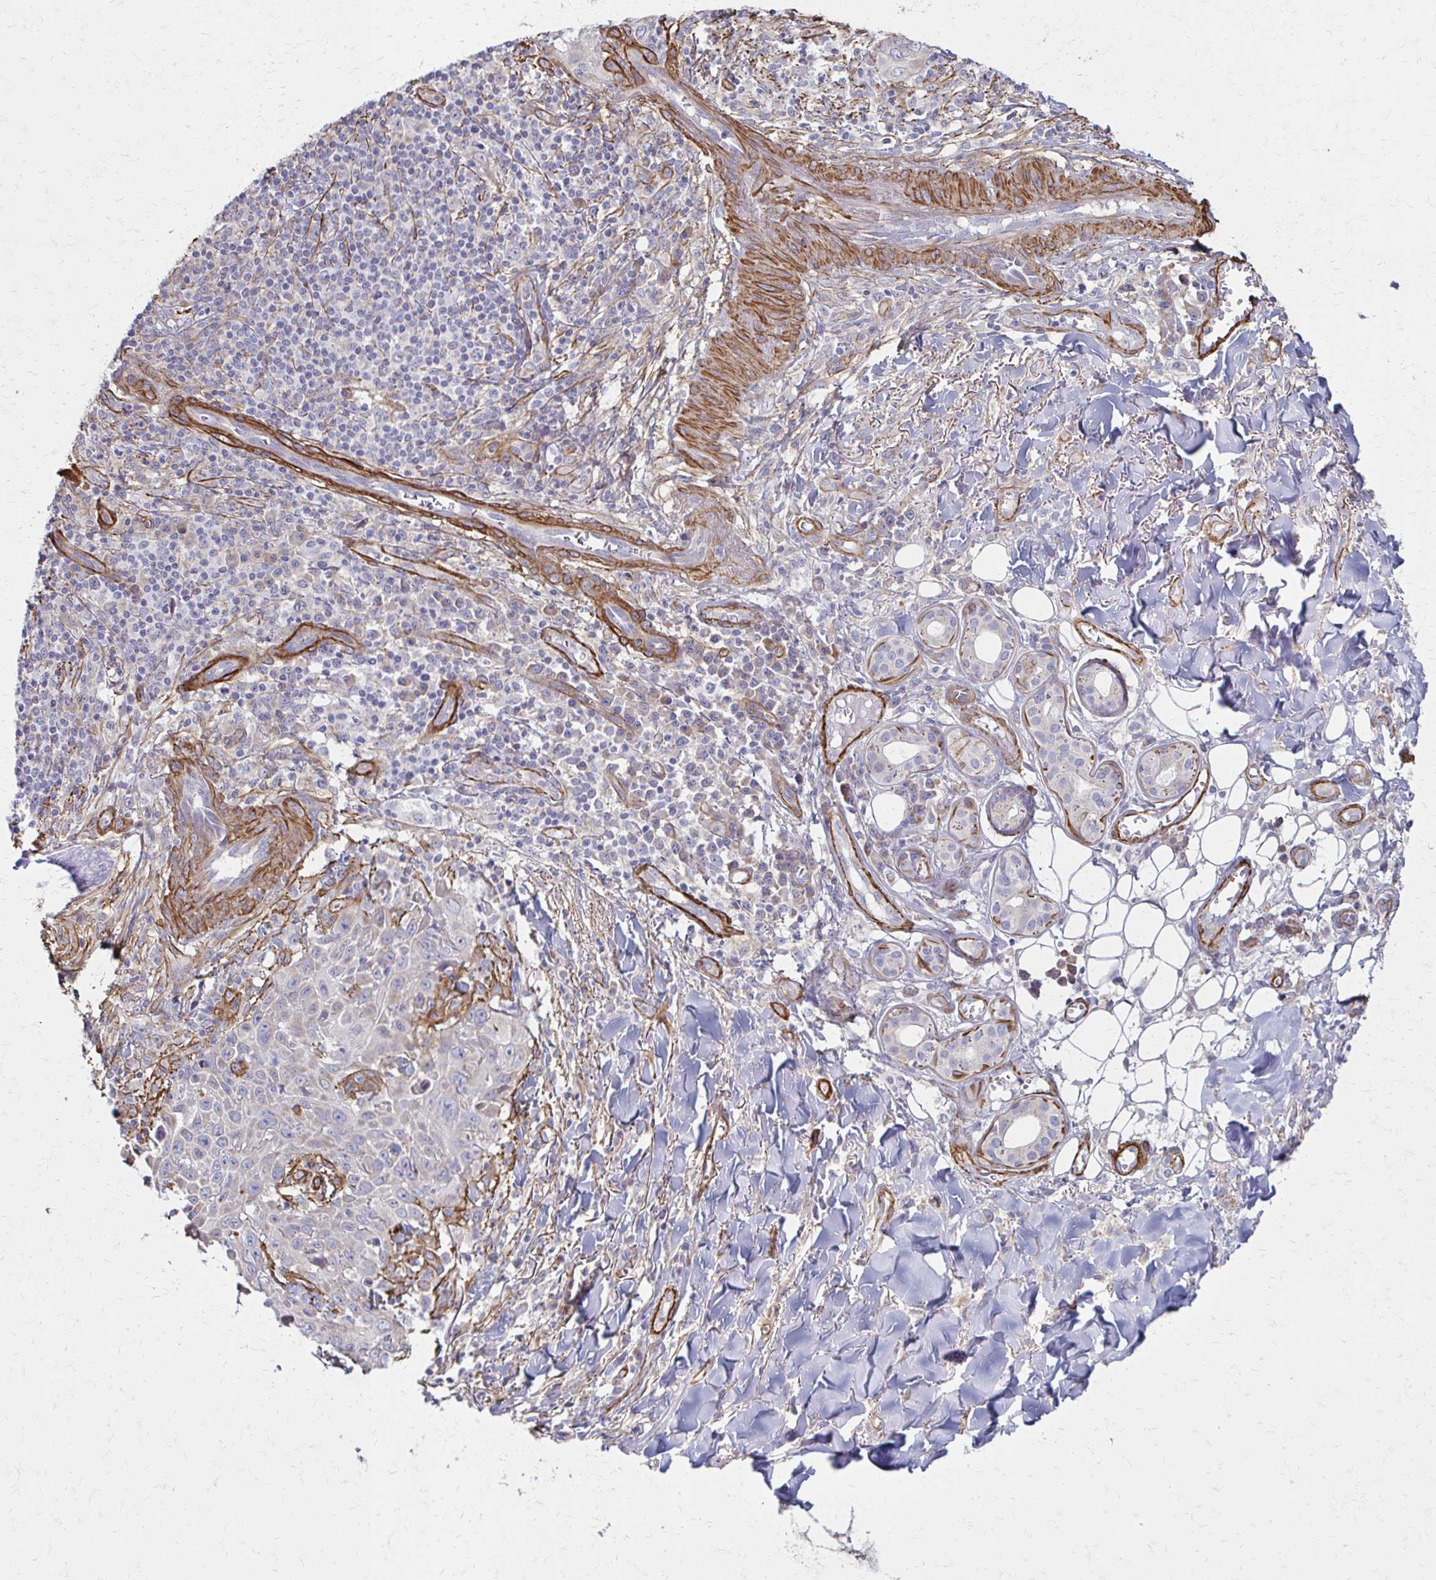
{"staining": {"intensity": "negative", "quantity": "none", "location": "none"}, "tissue": "skin cancer", "cell_type": "Tumor cells", "image_type": "cancer", "snomed": [{"axis": "morphology", "description": "Squamous cell carcinoma, NOS"}, {"axis": "topography", "description": "Skin"}], "caption": "A photomicrograph of skin squamous cell carcinoma stained for a protein exhibits no brown staining in tumor cells. (Brightfield microscopy of DAB (3,3'-diaminobenzidine) immunohistochemistry (IHC) at high magnification).", "gene": "TIMMDC1", "patient": {"sex": "male", "age": 75}}